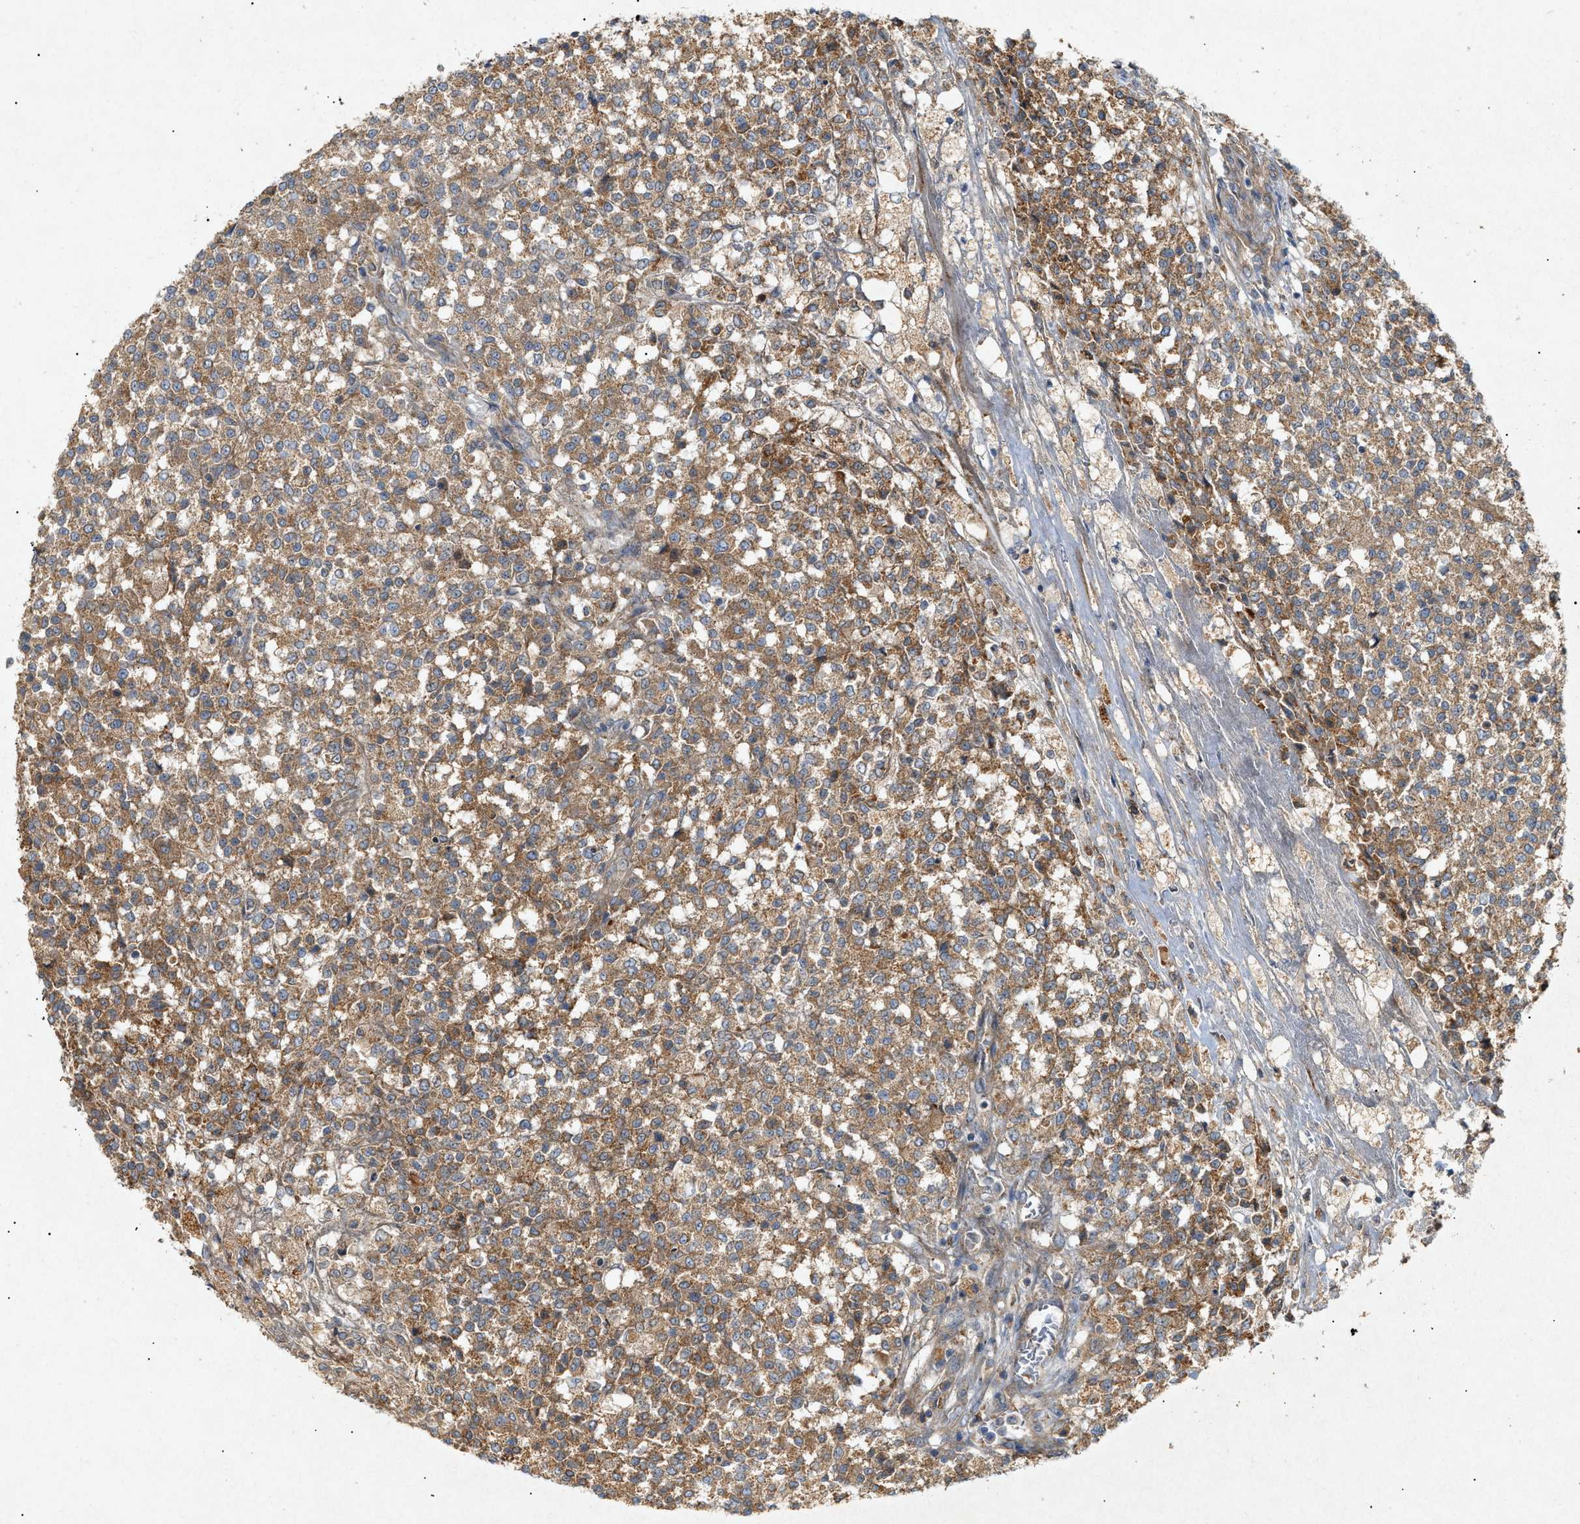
{"staining": {"intensity": "moderate", "quantity": ">75%", "location": "cytoplasmic/membranous"}, "tissue": "testis cancer", "cell_type": "Tumor cells", "image_type": "cancer", "snomed": [{"axis": "morphology", "description": "Seminoma, NOS"}, {"axis": "topography", "description": "Testis"}], "caption": "Testis cancer (seminoma) stained with a protein marker displays moderate staining in tumor cells.", "gene": "MTCH1", "patient": {"sex": "male", "age": 59}}